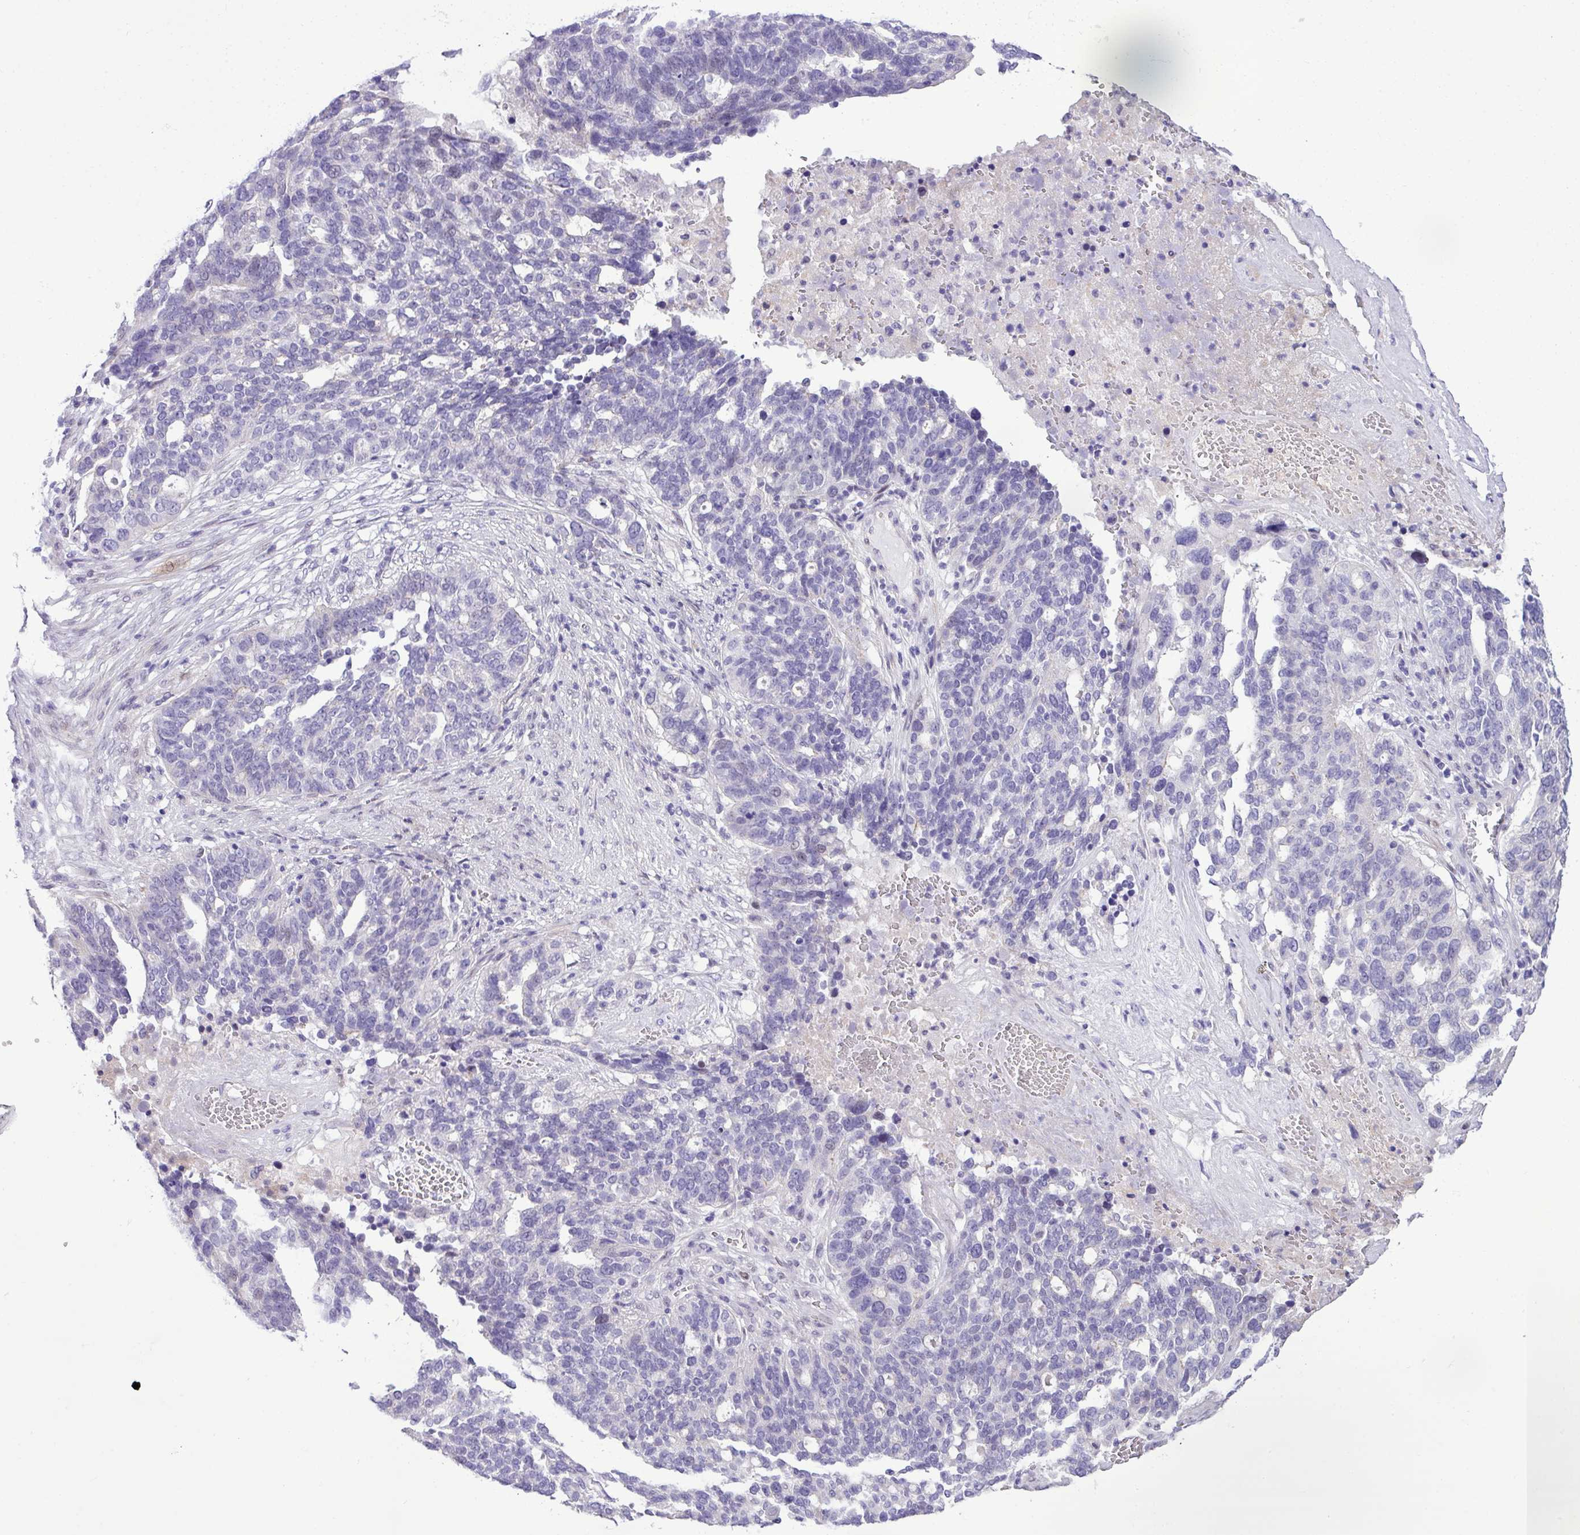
{"staining": {"intensity": "negative", "quantity": "none", "location": "none"}, "tissue": "ovarian cancer", "cell_type": "Tumor cells", "image_type": "cancer", "snomed": [{"axis": "morphology", "description": "Cystadenocarcinoma, serous, NOS"}, {"axis": "topography", "description": "Ovary"}], "caption": "Immunohistochemical staining of human ovarian cancer (serous cystadenocarcinoma) reveals no significant positivity in tumor cells. (DAB IHC visualized using brightfield microscopy, high magnification).", "gene": "YLPM1", "patient": {"sex": "female", "age": 59}}